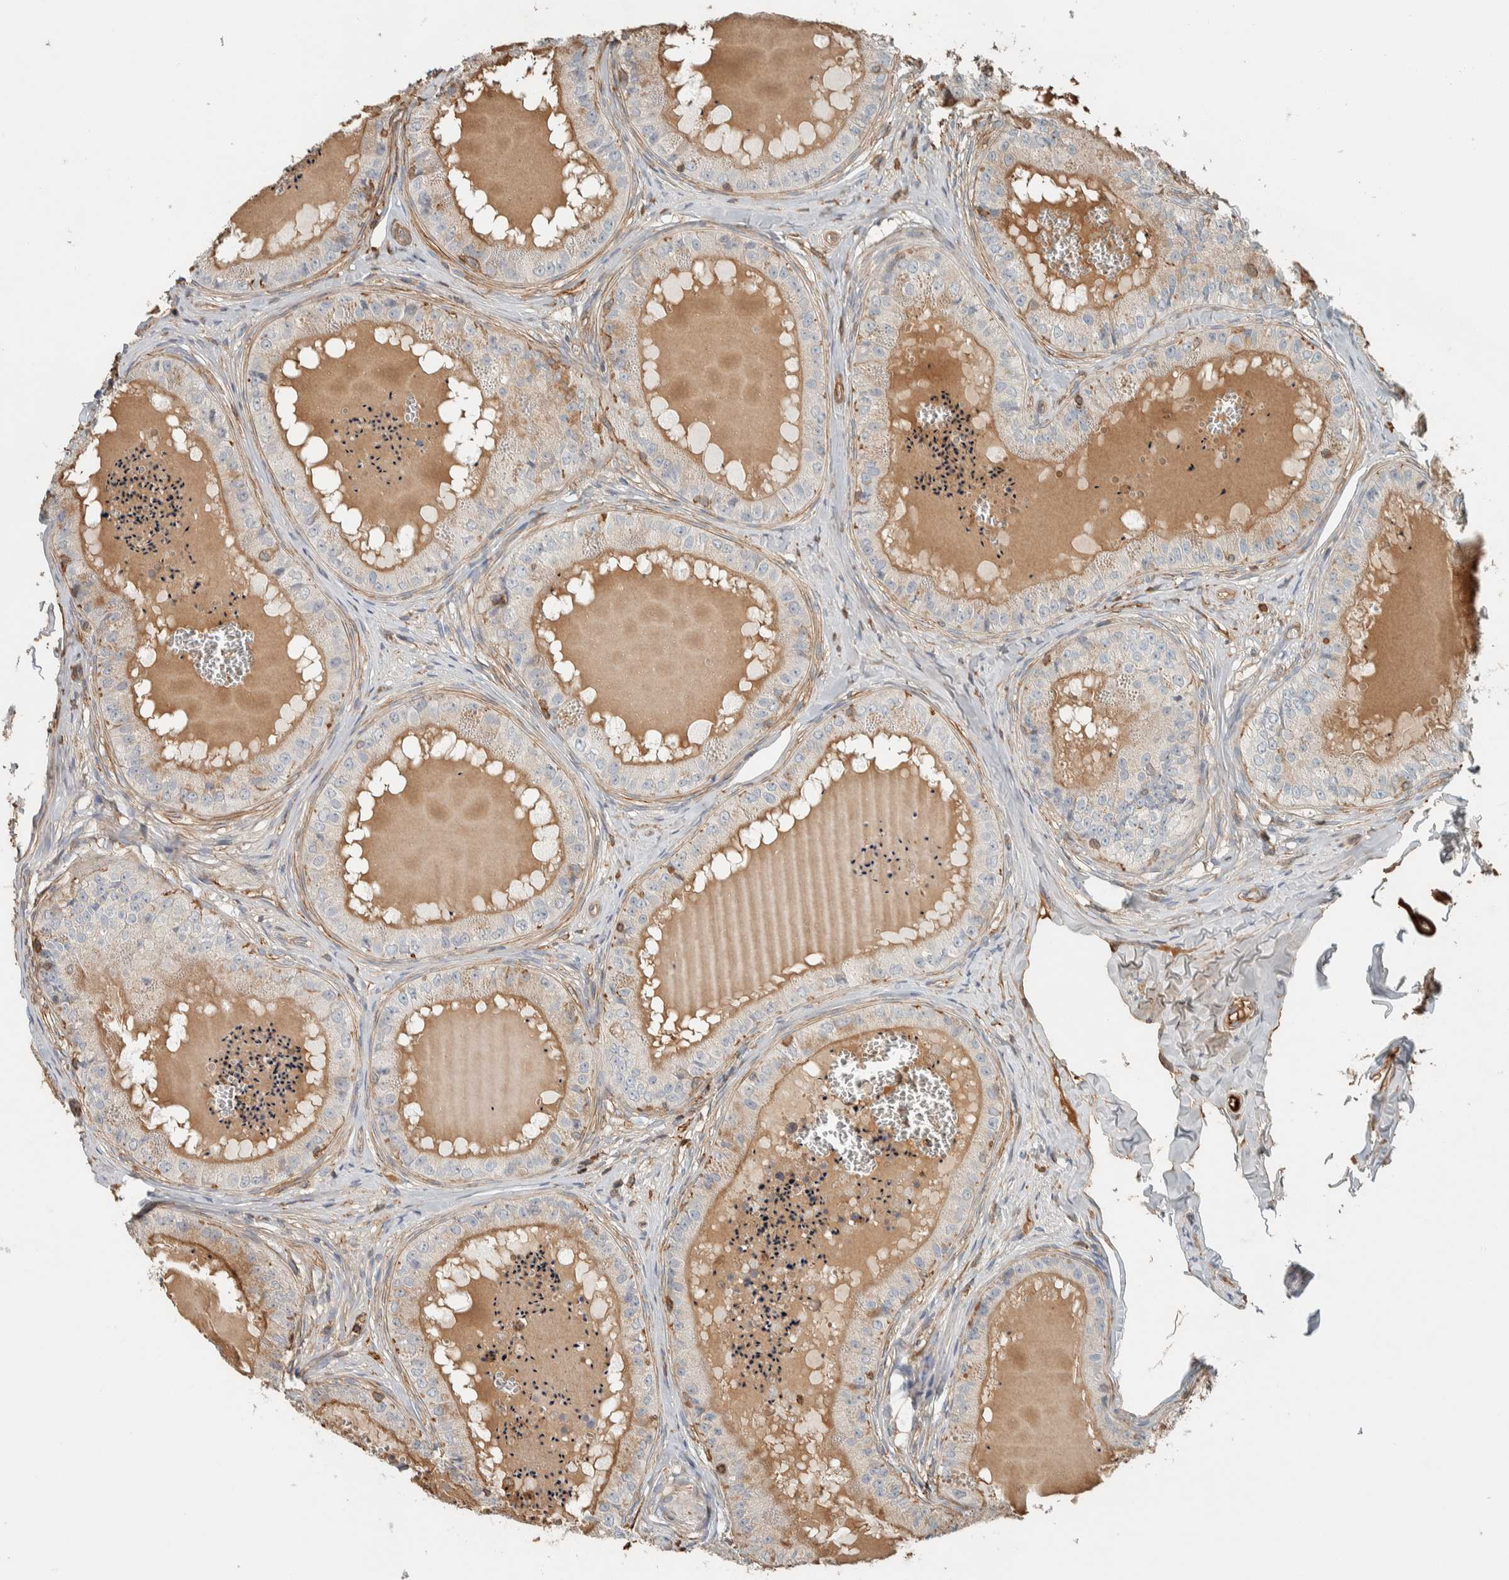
{"staining": {"intensity": "moderate", "quantity": "25%-75%", "location": "cytoplasmic/membranous"}, "tissue": "epididymis", "cell_type": "Glandular cells", "image_type": "normal", "snomed": [{"axis": "morphology", "description": "Normal tissue, NOS"}, {"axis": "topography", "description": "Epididymis"}], "caption": "The immunohistochemical stain highlights moderate cytoplasmic/membranous staining in glandular cells of normal epididymis. (DAB IHC, brown staining for protein, blue staining for nuclei).", "gene": "CTBP2", "patient": {"sex": "male", "age": 31}}